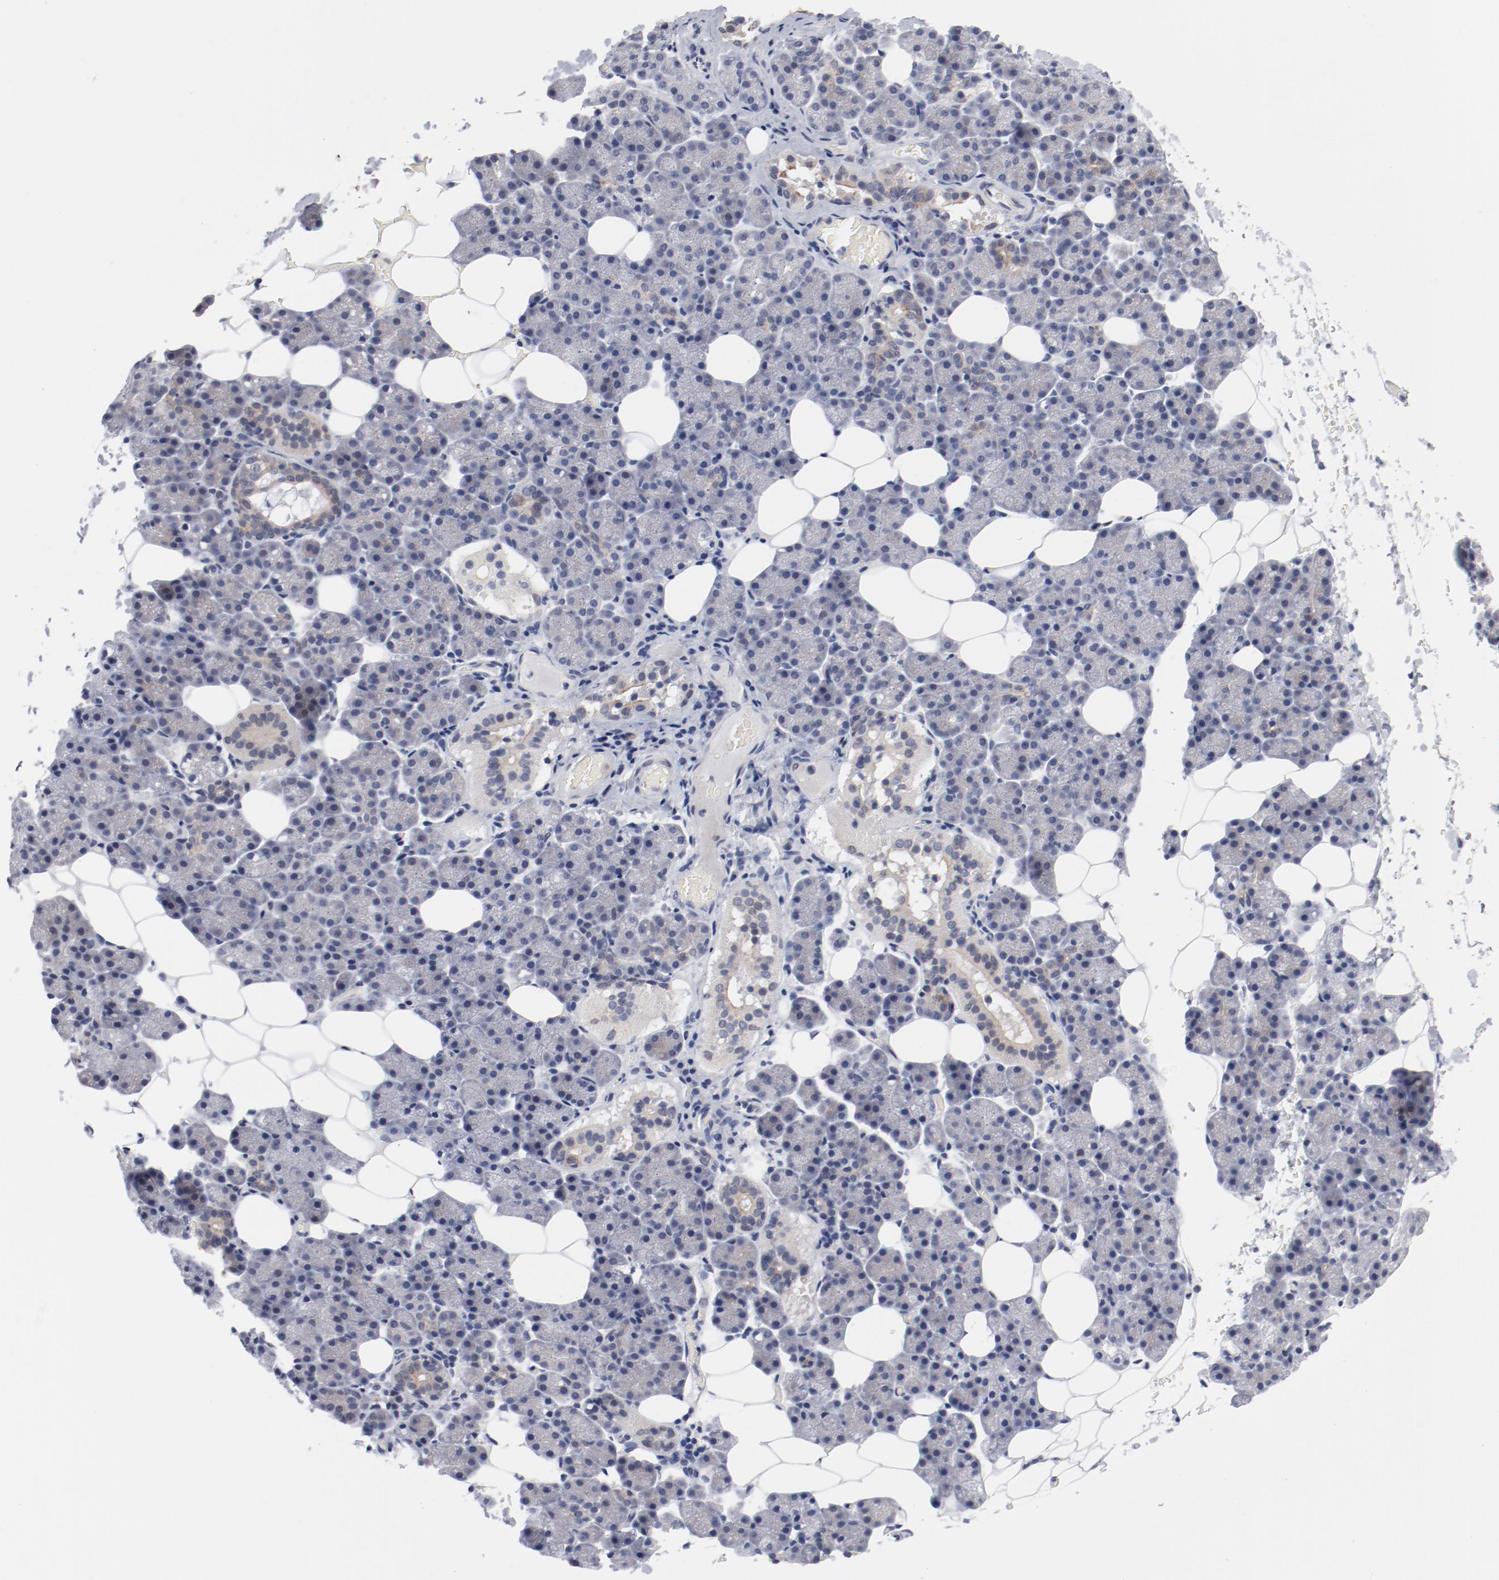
{"staining": {"intensity": "weak", "quantity": "<25%", "location": "cytoplasmic/membranous"}, "tissue": "salivary gland", "cell_type": "Glandular cells", "image_type": "normal", "snomed": [{"axis": "morphology", "description": "Normal tissue, NOS"}, {"axis": "topography", "description": "Lymph node"}, {"axis": "topography", "description": "Salivary gland"}], "caption": "A high-resolution histopathology image shows immunohistochemistry (IHC) staining of benign salivary gland, which demonstrates no significant positivity in glandular cells. (DAB (3,3'-diaminobenzidine) IHC with hematoxylin counter stain).", "gene": "GPR143", "patient": {"sex": "male", "age": 8}}